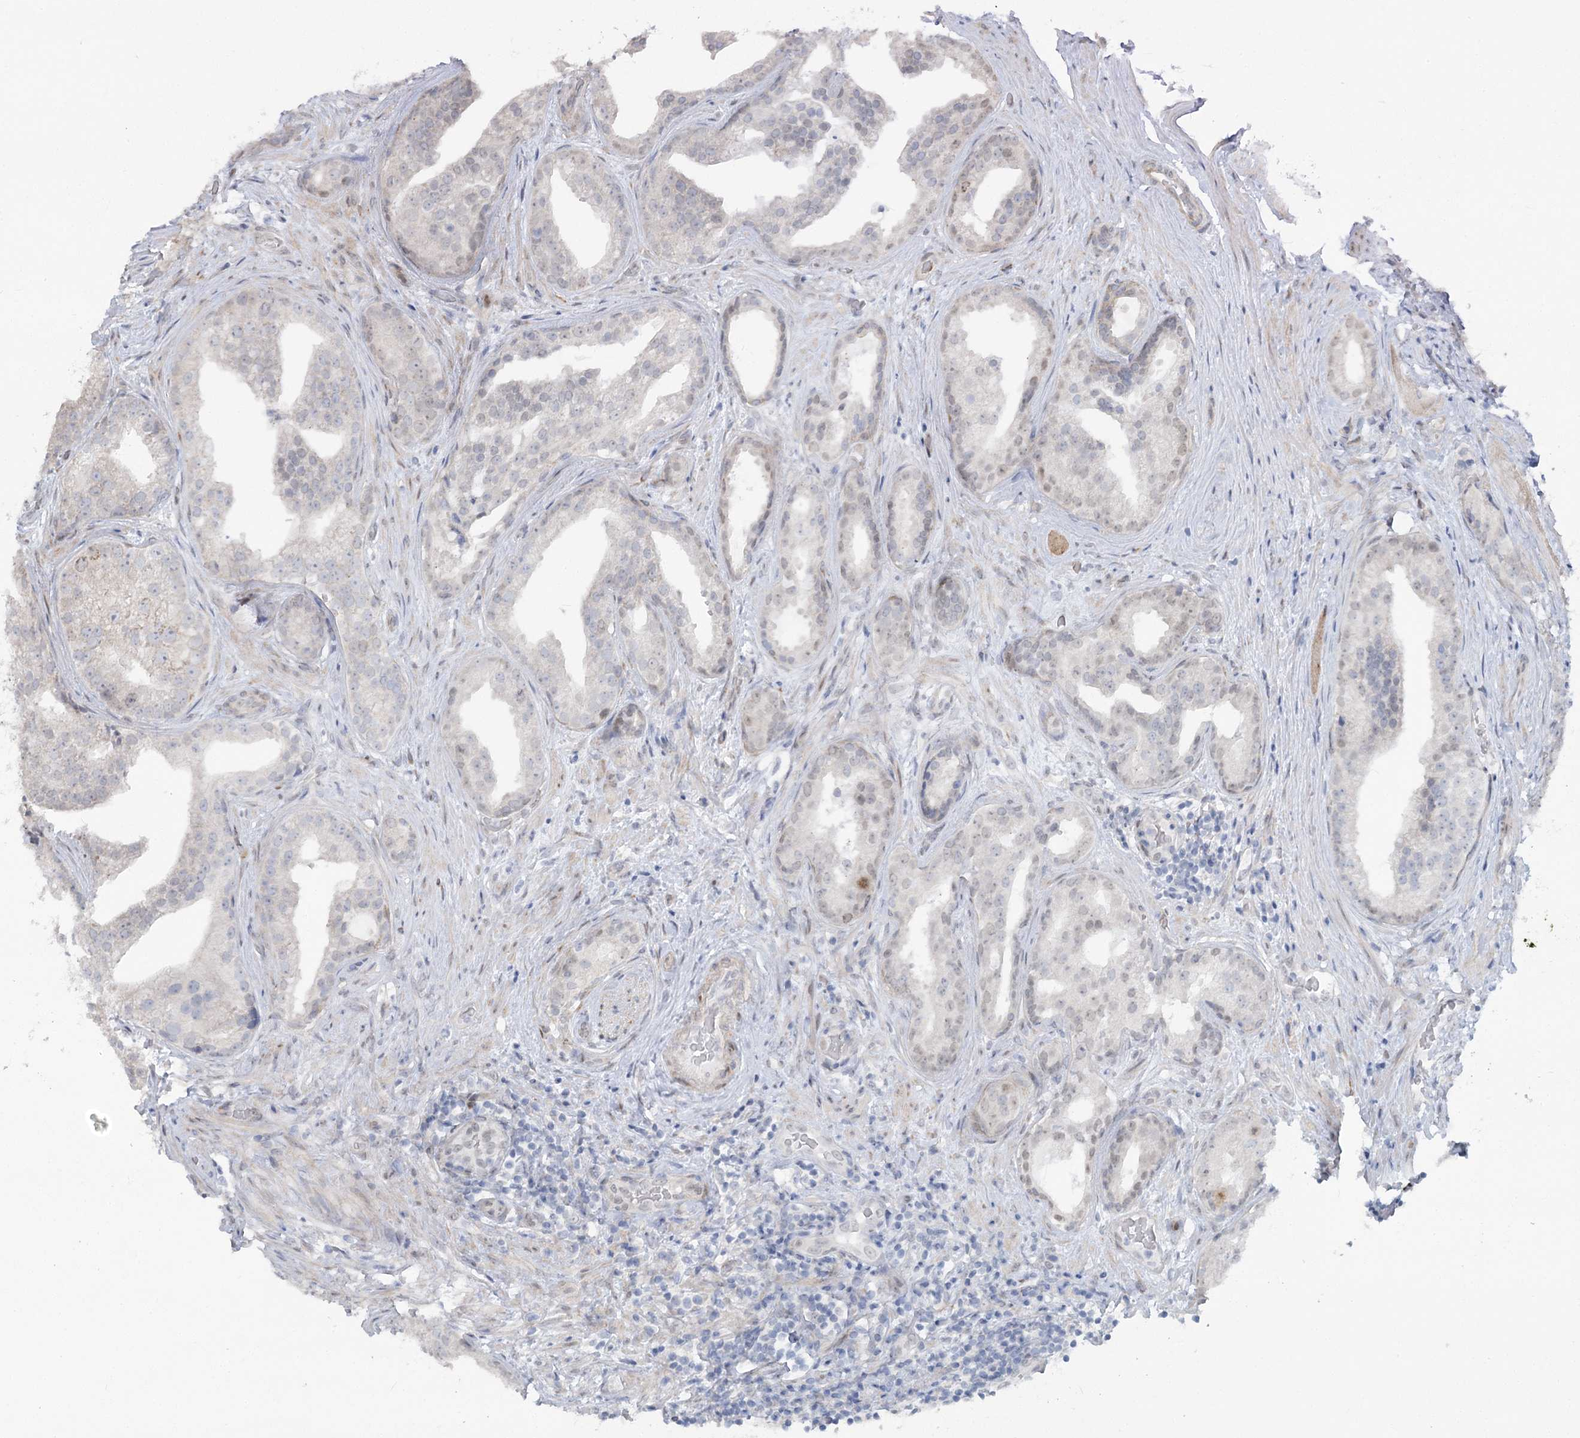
{"staining": {"intensity": "negative", "quantity": "none", "location": "none"}, "tissue": "prostate cancer", "cell_type": "Tumor cells", "image_type": "cancer", "snomed": [{"axis": "morphology", "description": "Adenocarcinoma, Low grade"}, {"axis": "topography", "description": "Prostate"}], "caption": "A high-resolution histopathology image shows immunohistochemistry staining of prostate cancer (adenocarcinoma (low-grade)), which demonstrates no significant expression in tumor cells.", "gene": "ABITRAM", "patient": {"sex": "male", "age": 71}}